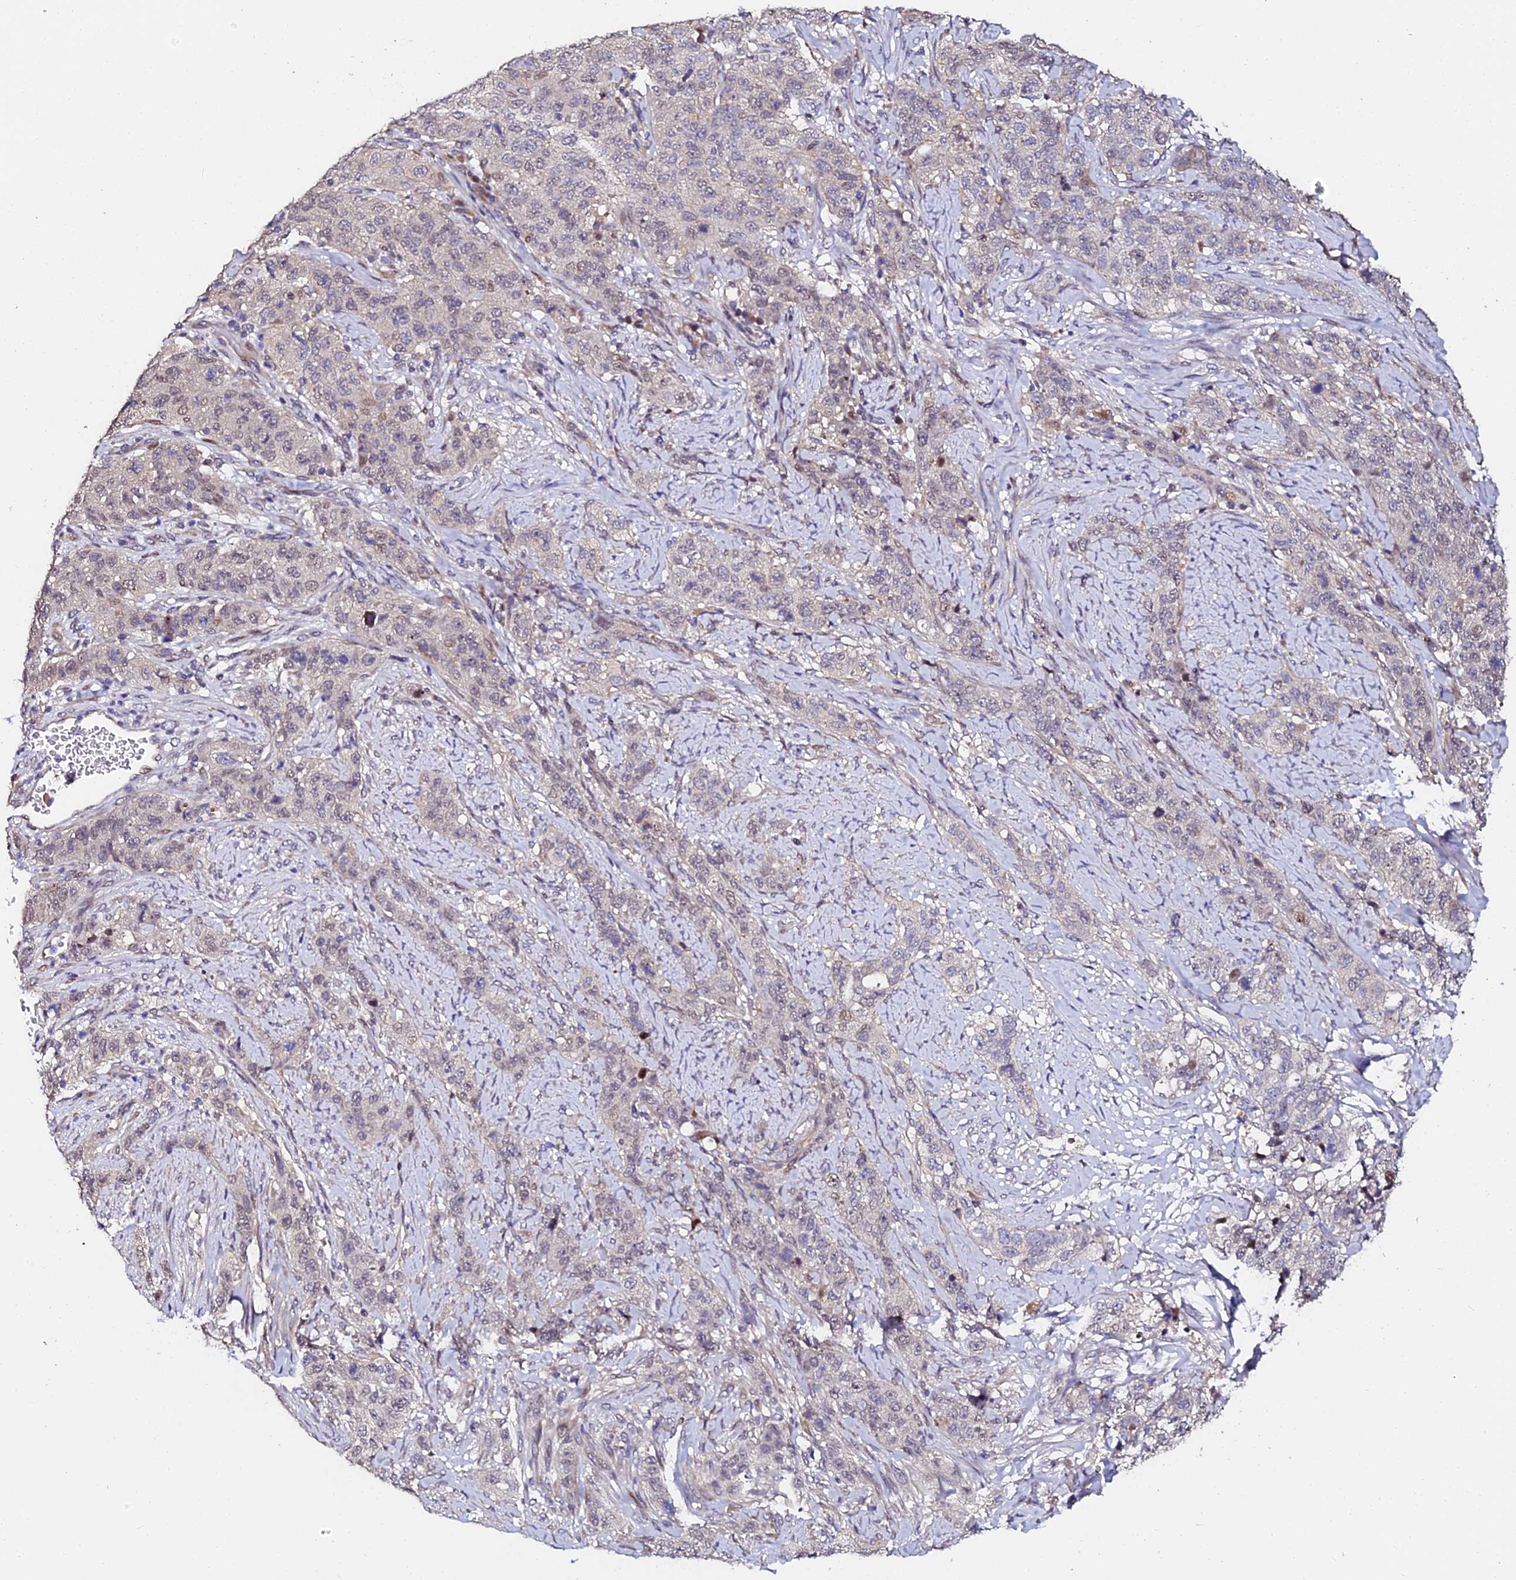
{"staining": {"intensity": "negative", "quantity": "none", "location": "none"}, "tissue": "stomach cancer", "cell_type": "Tumor cells", "image_type": "cancer", "snomed": [{"axis": "morphology", "description": "Adenocarcinoma, NOS"}, {"axis": "topography", "description": "Stomach"}], "caption": "Tumor cells are negative for protein expression in human adenocarcinoma (stomach).", "gene": "GPN3", "patient": {"sex": "male", "age": 48}}